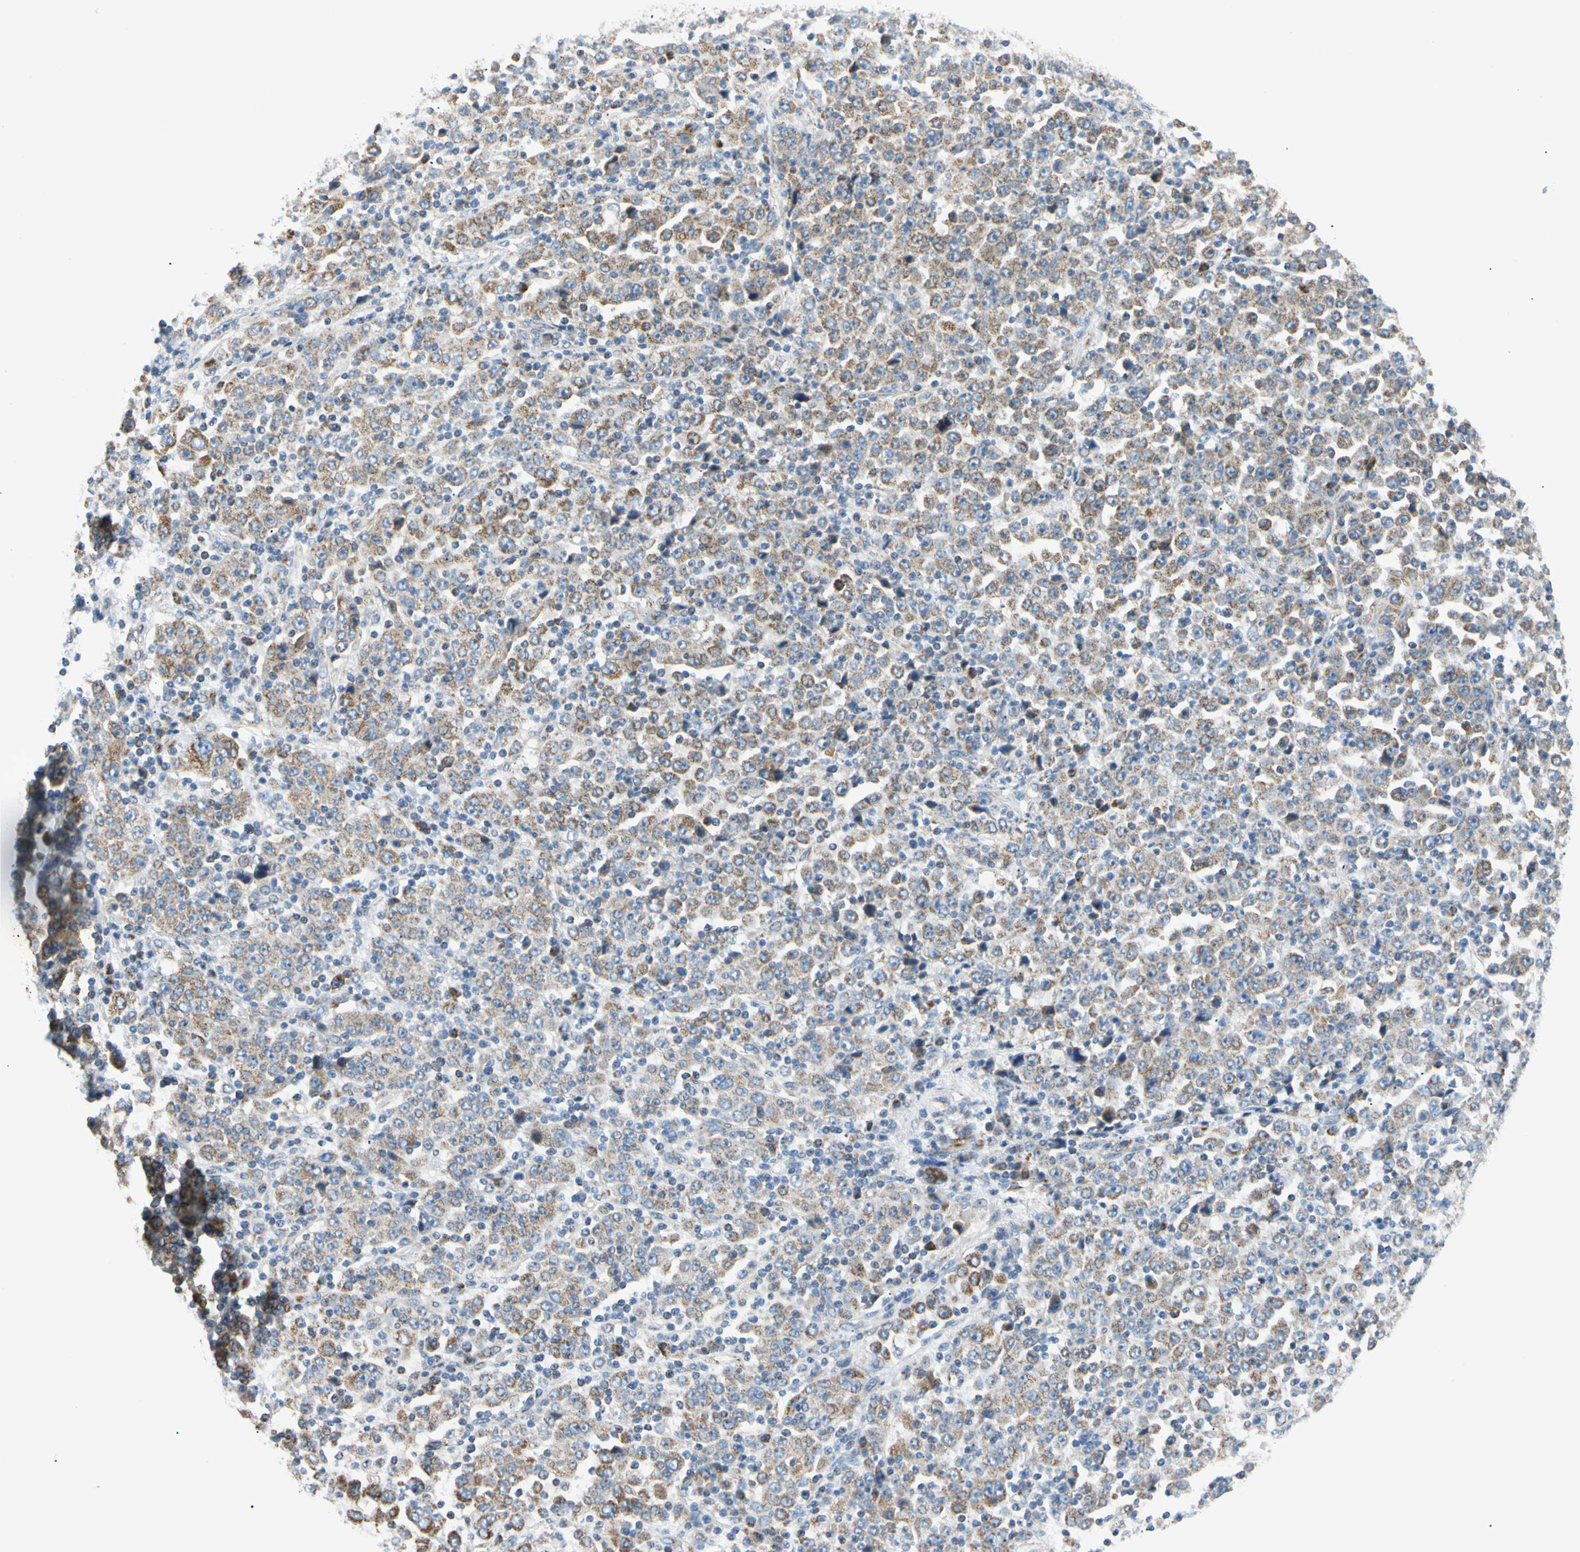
{"staining": {"intensity": "moderate", "quantity": ">75%", "location": "cytoplasmic/membranous"}, "tissue": "stomach cancer", "cell_type": "Tumor cells", "image_type": "cancer", "snomed": [{"axis": "morphology", "description": "Normal tissue, NOS"}, {"axis": "morphology", "description": "Adenocarcinoma, NOS"}, {"axis": "topography", "description": "Stomach, upper"}, {"axis": "topography", "description": "Stomach"}], "caption": "Adenocarcinoma (stomach) stained for a protein shows moderate cytoplasmic/membranous positivity in tumor cells.", "gene": "ACAT1", "patient": {"sex": "male", "age": 59}}